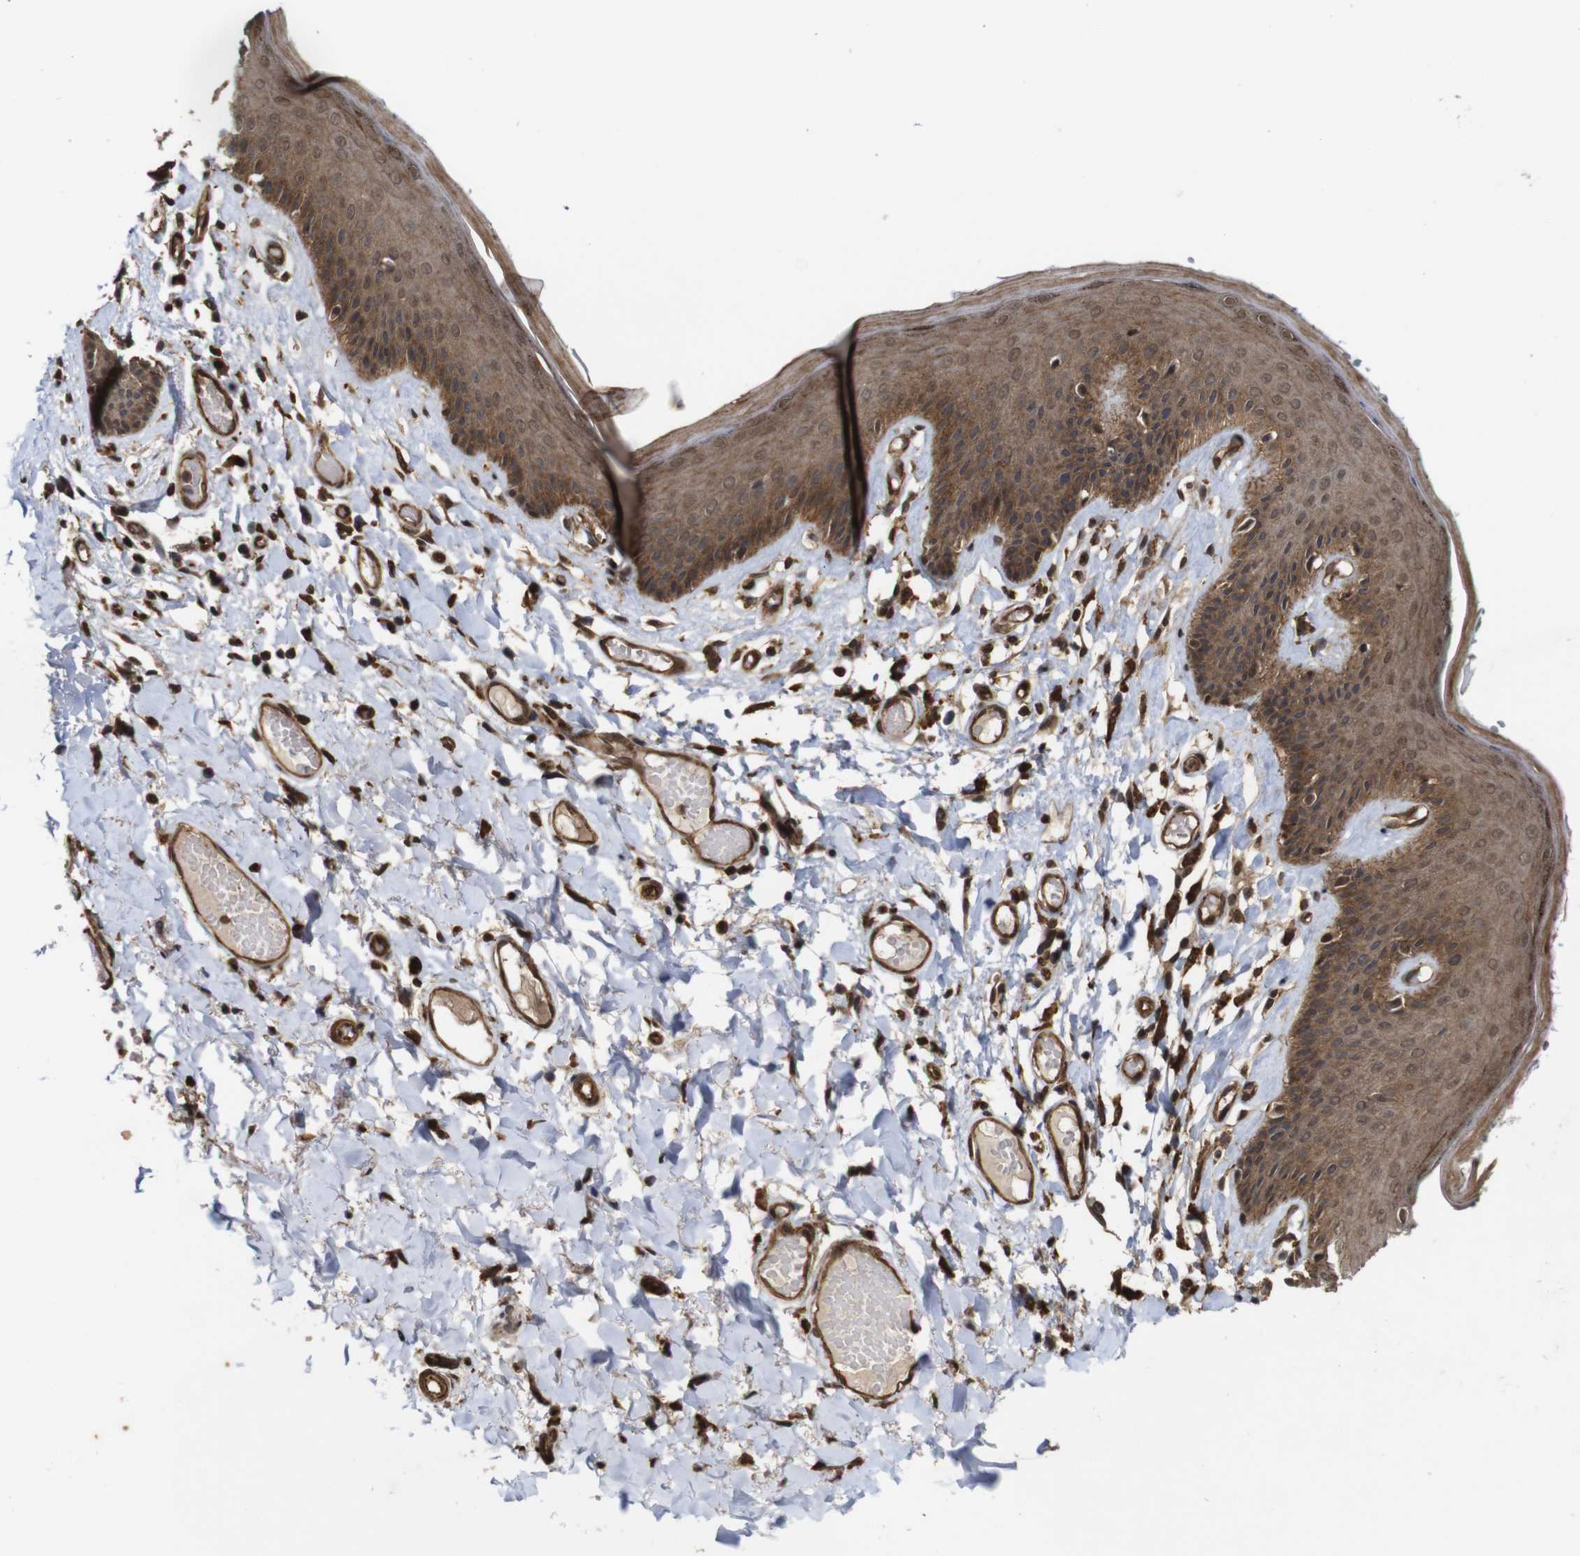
{"staining": {"intensity": "moderate", "quantity": ">75%", "location": "cytoplasmic/membranous"}, "tissue": "skin", "cell_type": "Epidermal cells", "image_type": "normal", "snomed": [{"axis": "morphology", "description": "Normal tissue, NOS"}, {"axis": "topography", "description": "Vulva"}], "caption": "Epidermal cells show moderate cytoplasmic/membranous positivity in approximately >75% of cells in normal skin.", "gene": "NANOS1", "patient": {"sex": "female", "age": 73}}